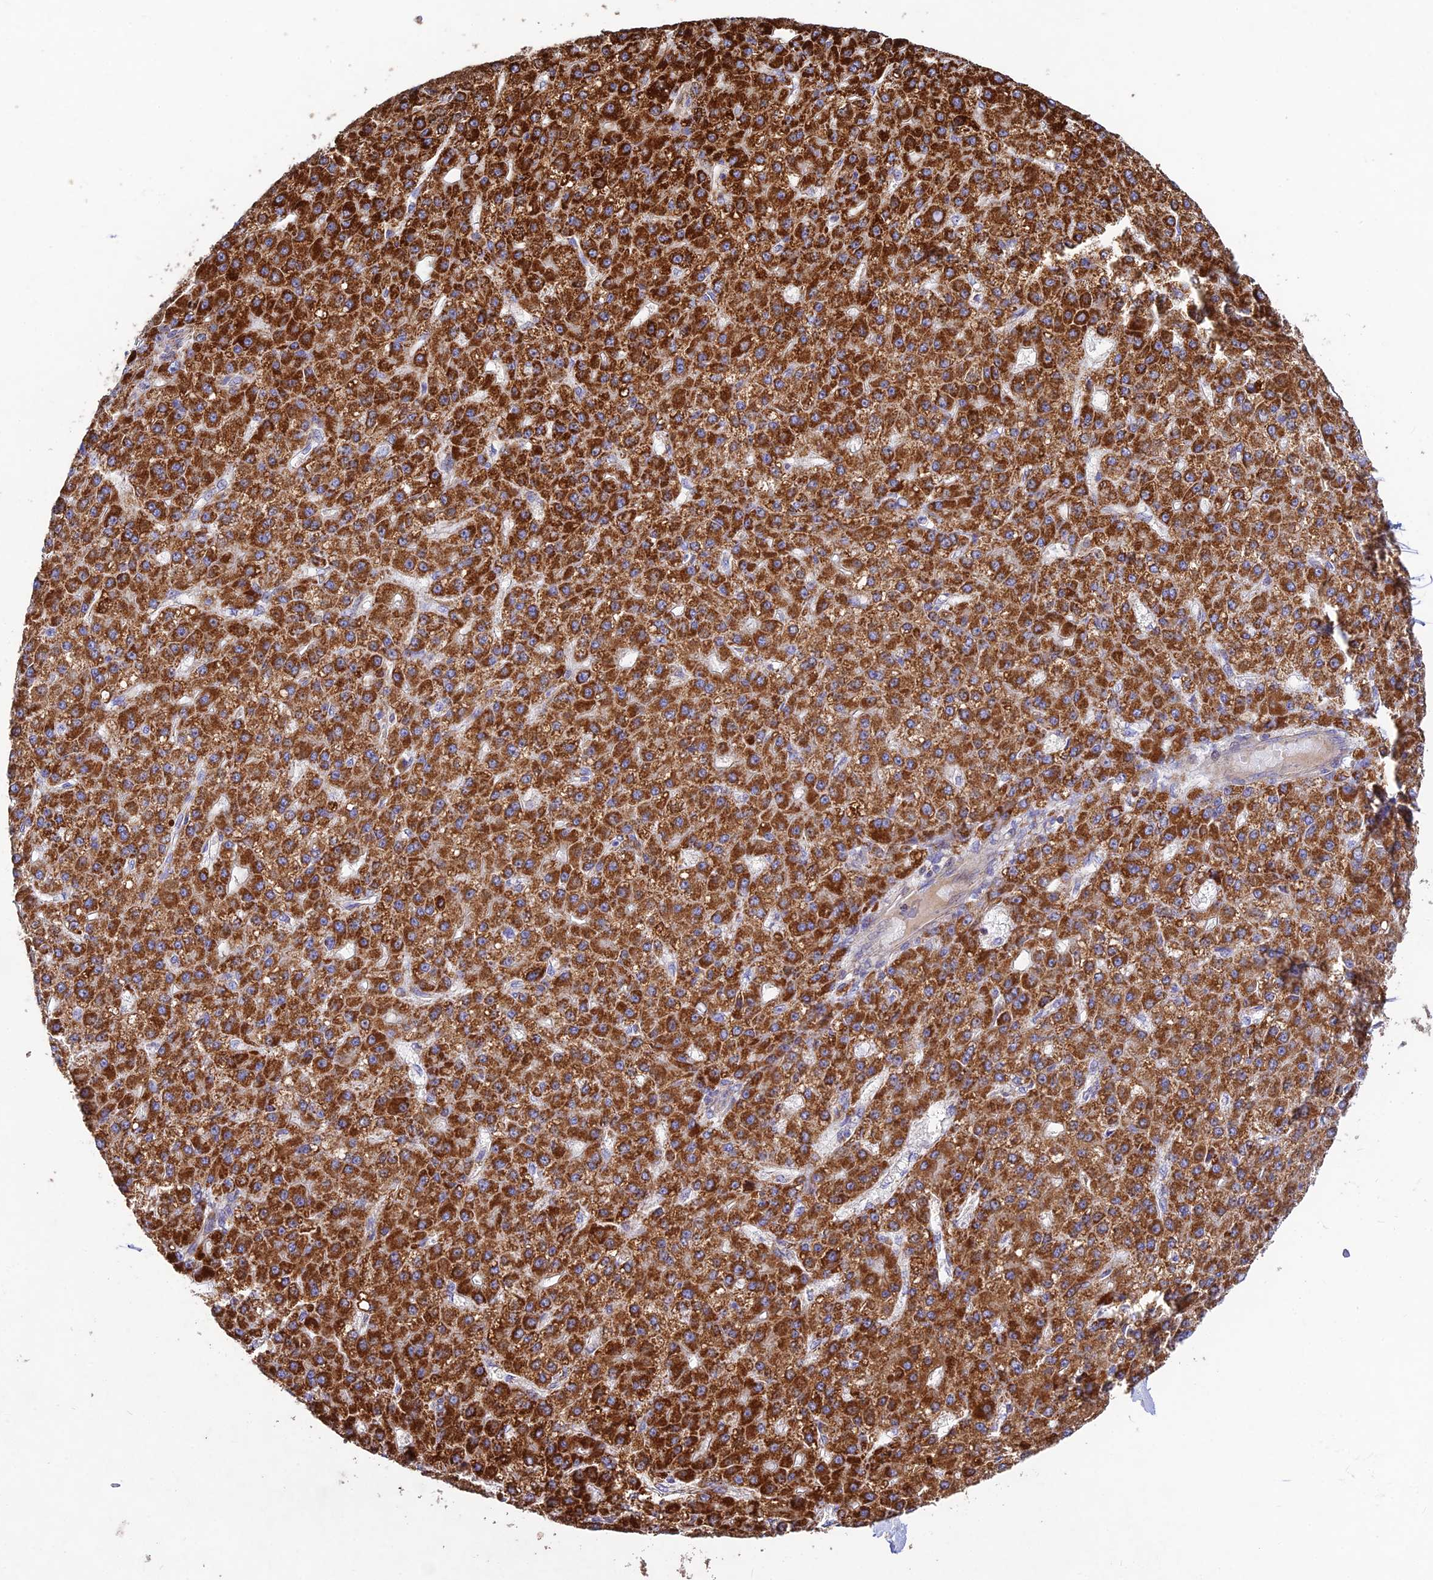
{"staining": {"intensity": "strong", "quantity": ">75%", "location": "cytoplasmic/membranous"}, "tissue": "liver cancer", "cell_type": "Tumor cells", "image_type": "cancer", "snomed": [{"axis": "morphology", "description": "Carcinoma, Hepatocellular, NOS"}, {"axis": "topography", "description": "Liver"}], "caption": "Liver cancer stained for a protein (brown) shows strong cytoplasmic/membranous positive positivity in approximately >75% of tumor cells.", "gene": "KHDC3L", "patient": {"sex": "male", "age": 67}}